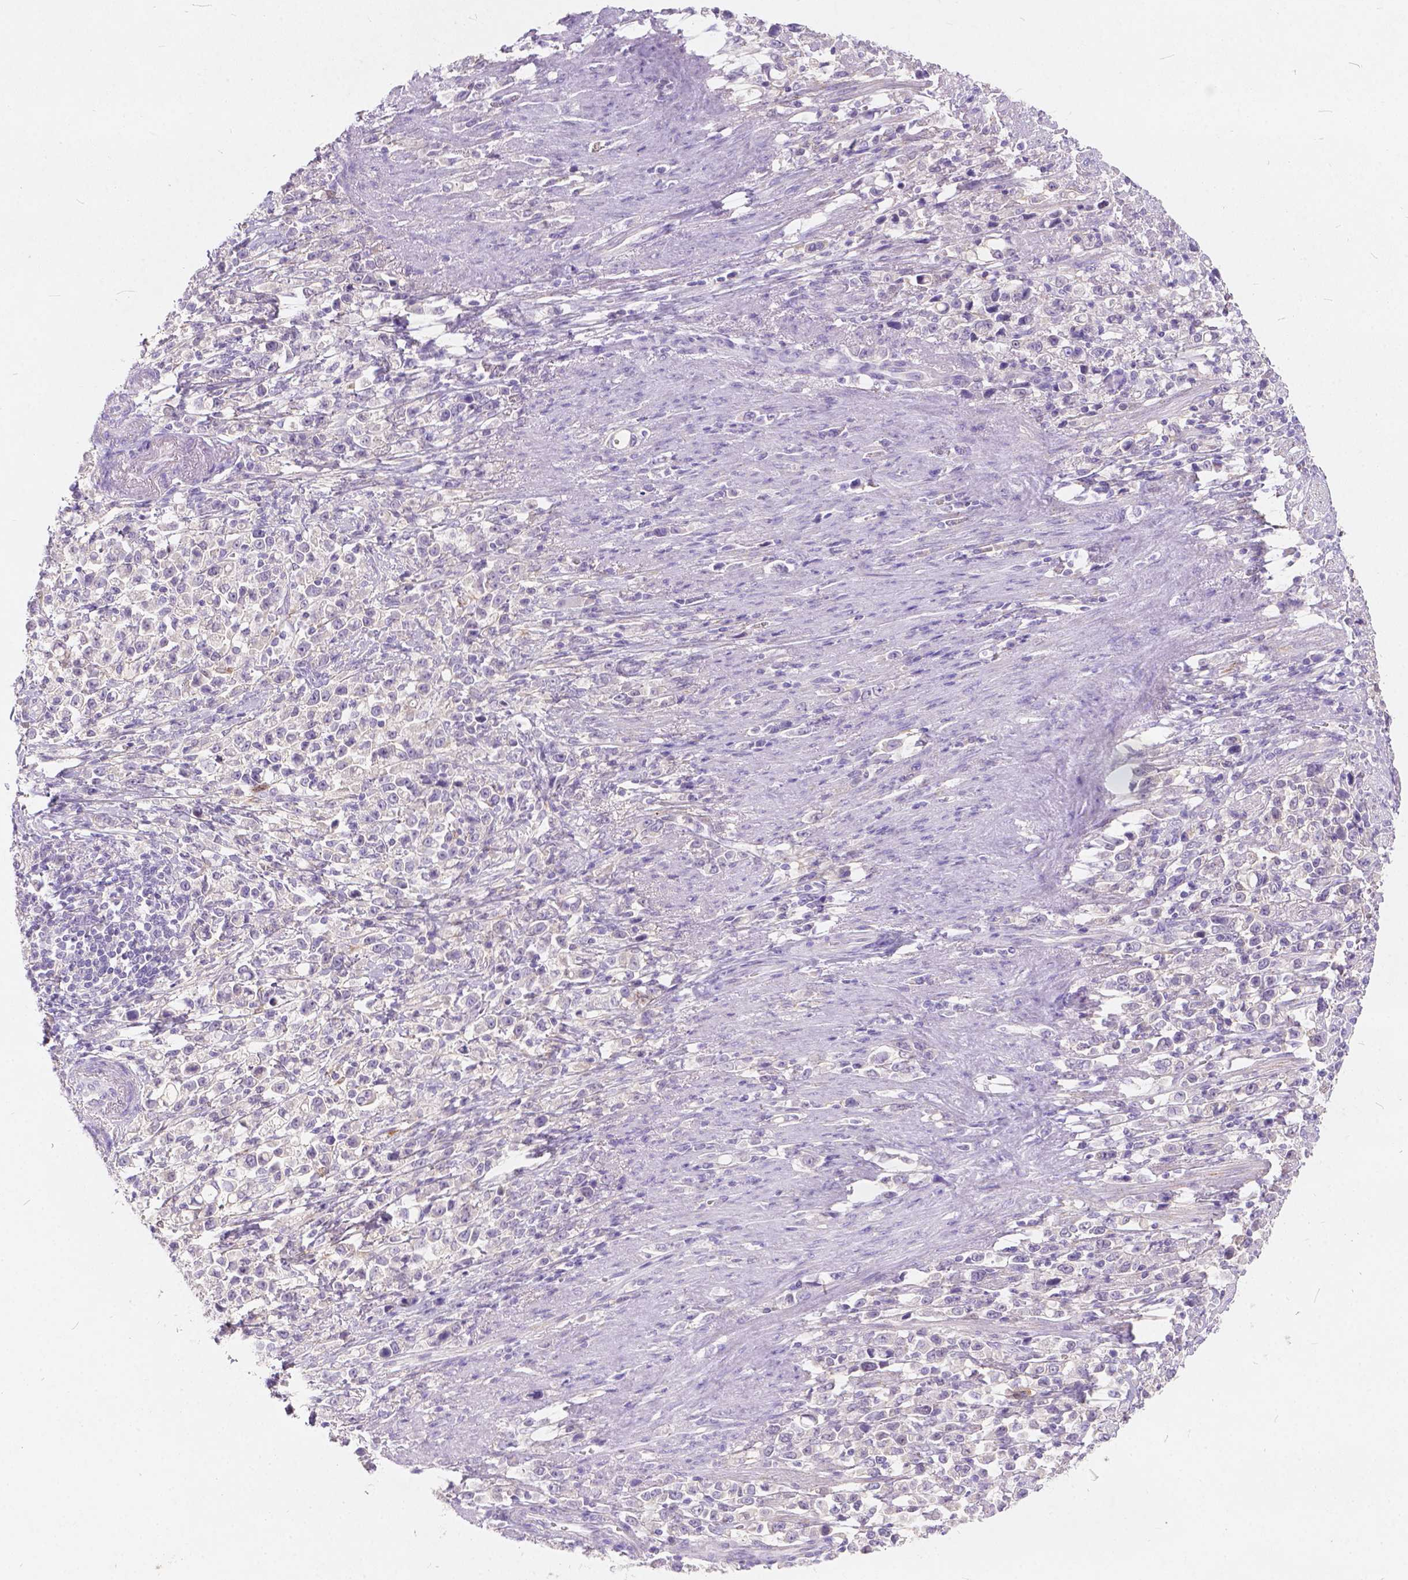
{"staining": {"intensity": "moderate", "quantity": "<25%", "location": "cytoplasmic/membranous"}, "tissue": "stomach cancer", "cell_type": "Tumor cells", "image_type": "cancer", "snomed": [{"axis": "morphology", "description": "Adenocarcinoma, NOS"}, {"axis": "topography", "description": "Stomach"}], "caption": "This is an image of IHC staining of stomach adenocarcinoma, which shows moderate staining in the cytoplasmic/membranous of tumor cells.", "gene": "PEX11G", "patient": {"sex": "male", "age": 63}}